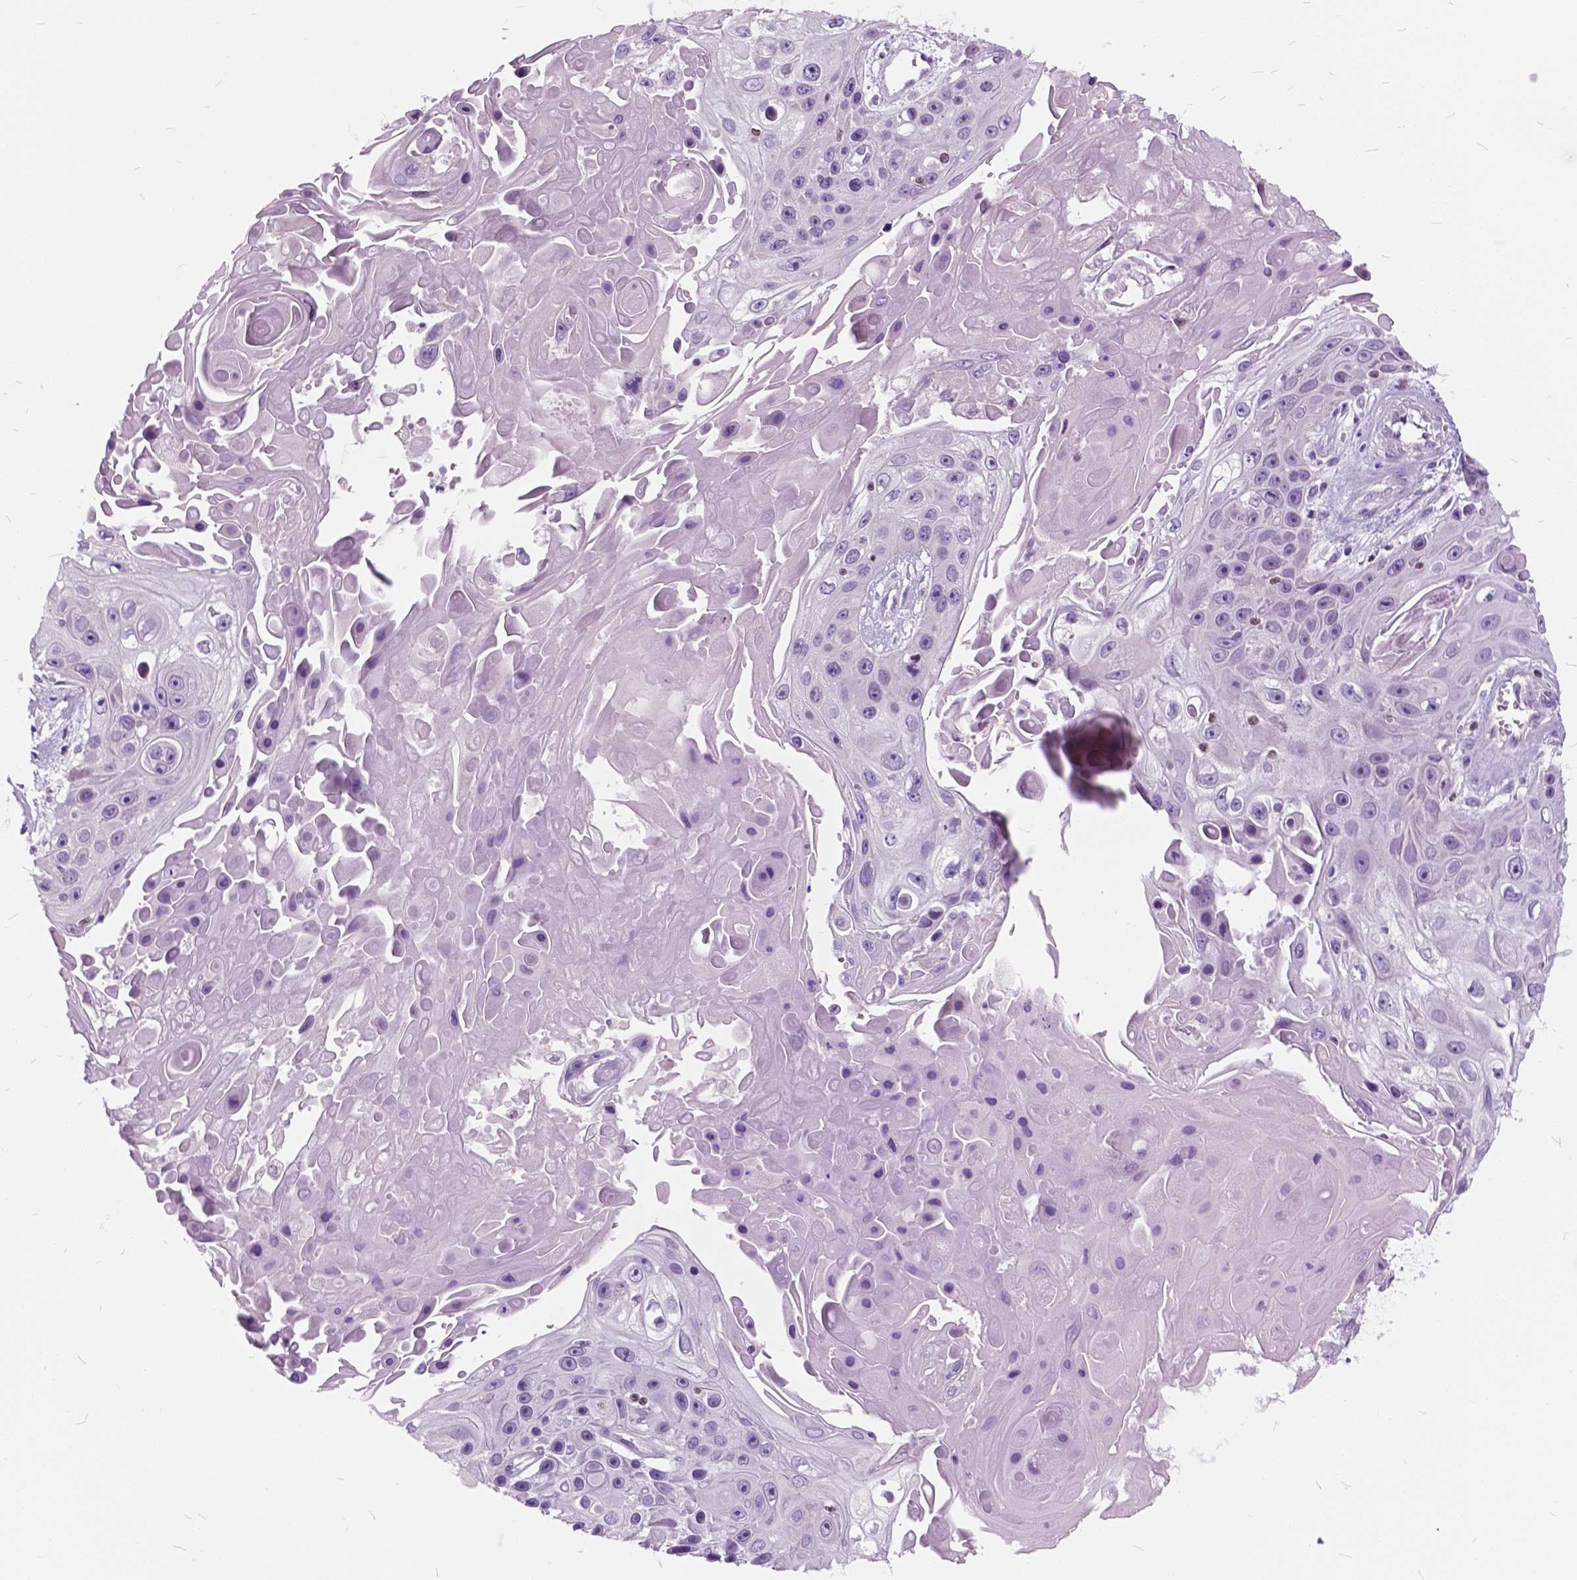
{"staining": {"intensity": "negative", "quantity": "none", "location": "none"}, "tissue": "skin cancer", "cell_type": "Tumor cells", "image_type": "cancer", "snomed": [{"axis": "morphology", "description": "Squamous cell carcinoma, NOS"}, {"axis": "topography", "description": "Skin"}], "caption": "High power microscopy micrograph of an IHC histopathology image of skin cancer, revealing no significant staining in tumor cells.", "gene": "SP140", "patient": {"sex": "male", "age": 82}}